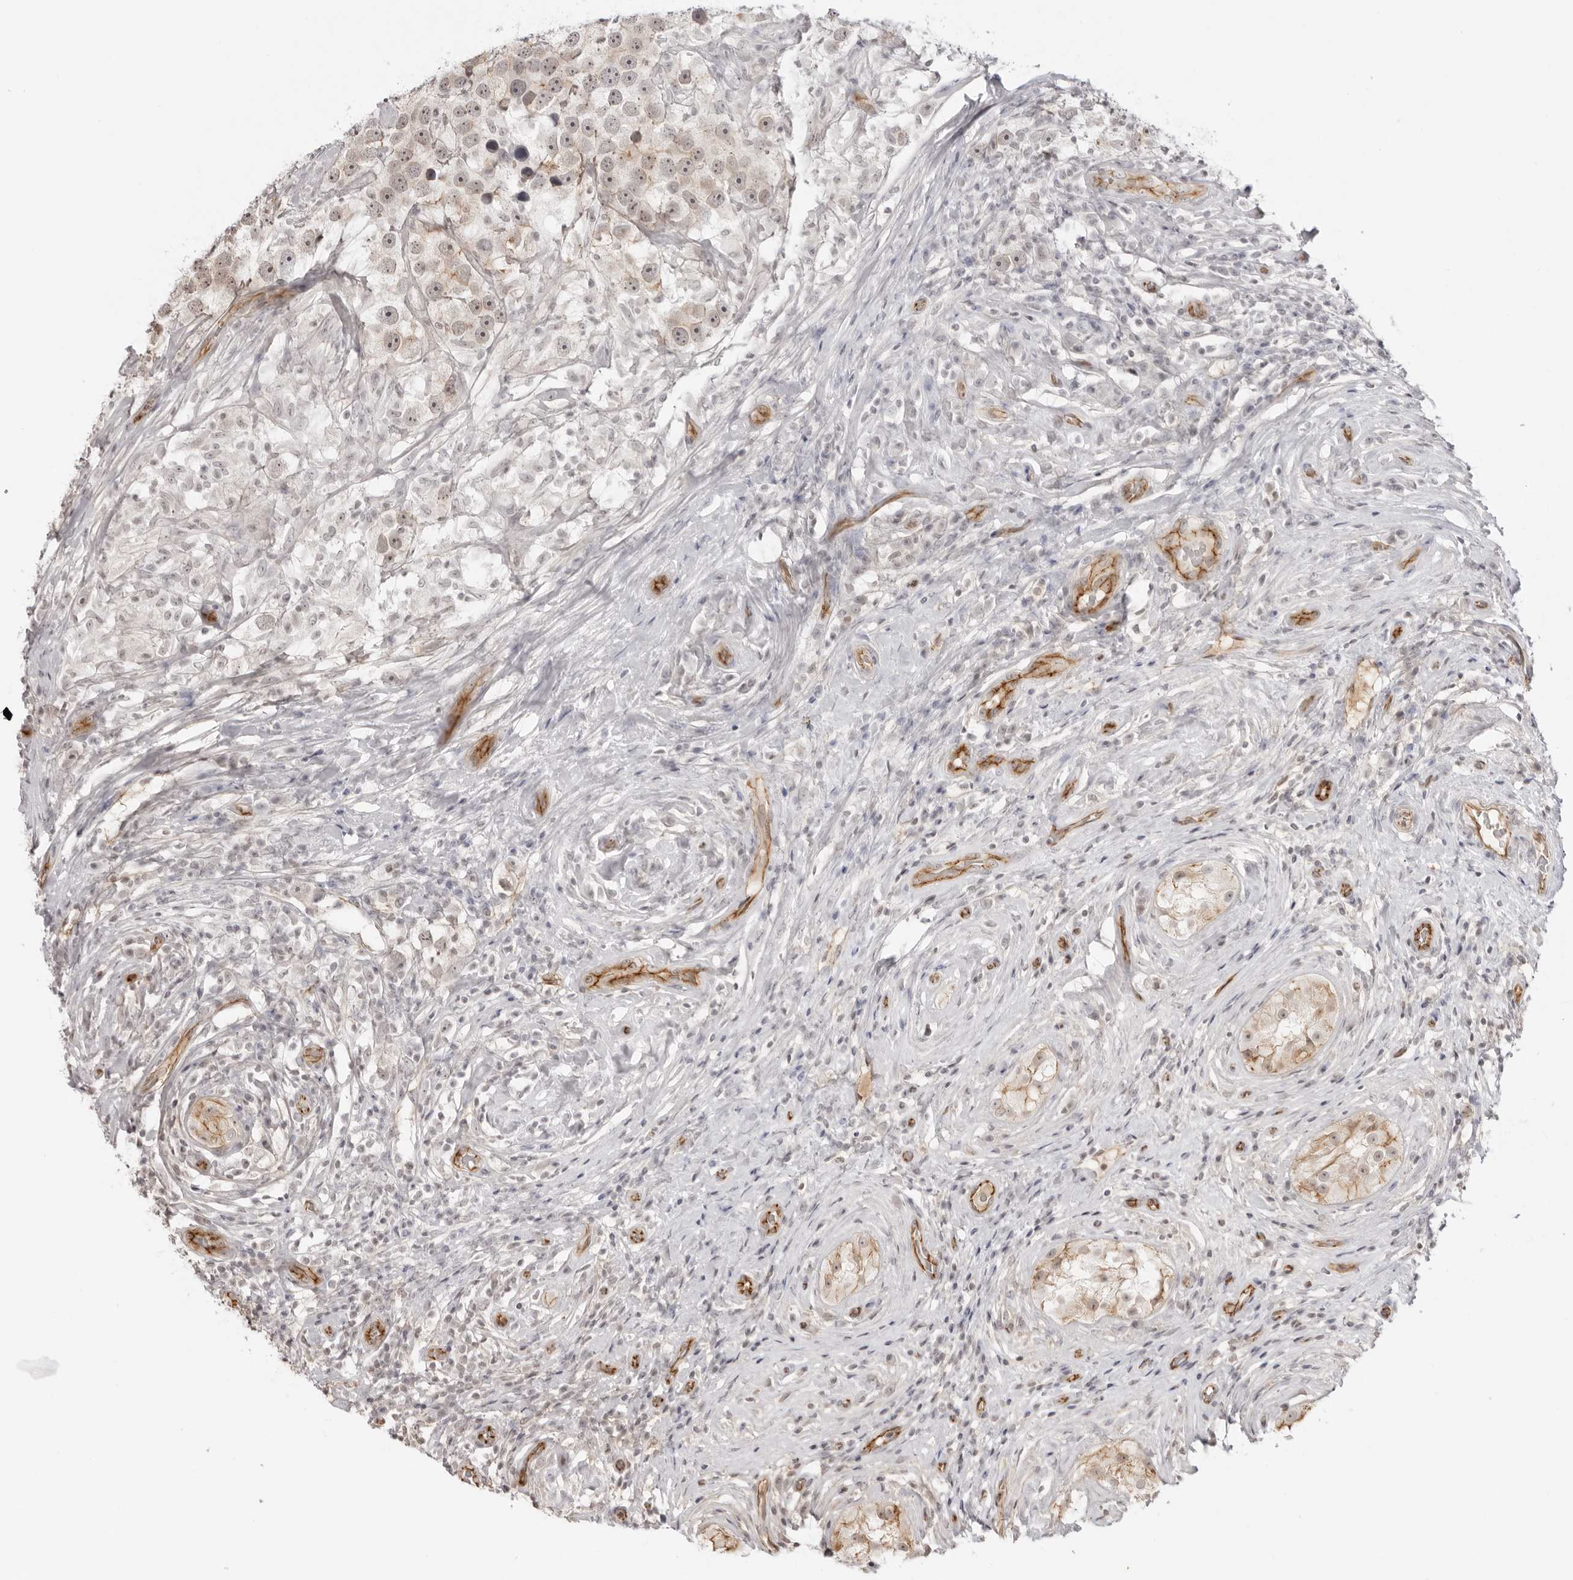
{"staining": {"intensity": "negative", "quantity": "none", "location": "none"}, "tissue": "testis cancer", "cell_type": "Tumor cells", "image_type": "cancer", "snomed": [{"axis": "morphology", "description": "Seminoma, NOS"}, {"axis": "topography", "description": "Testis"}], "caption": "The histopathology image exhibits no significant expression in tumor cells of testis seminoma.", "gene": "TRAPPC3", "patient": {"sex": "male", "age": 49}}